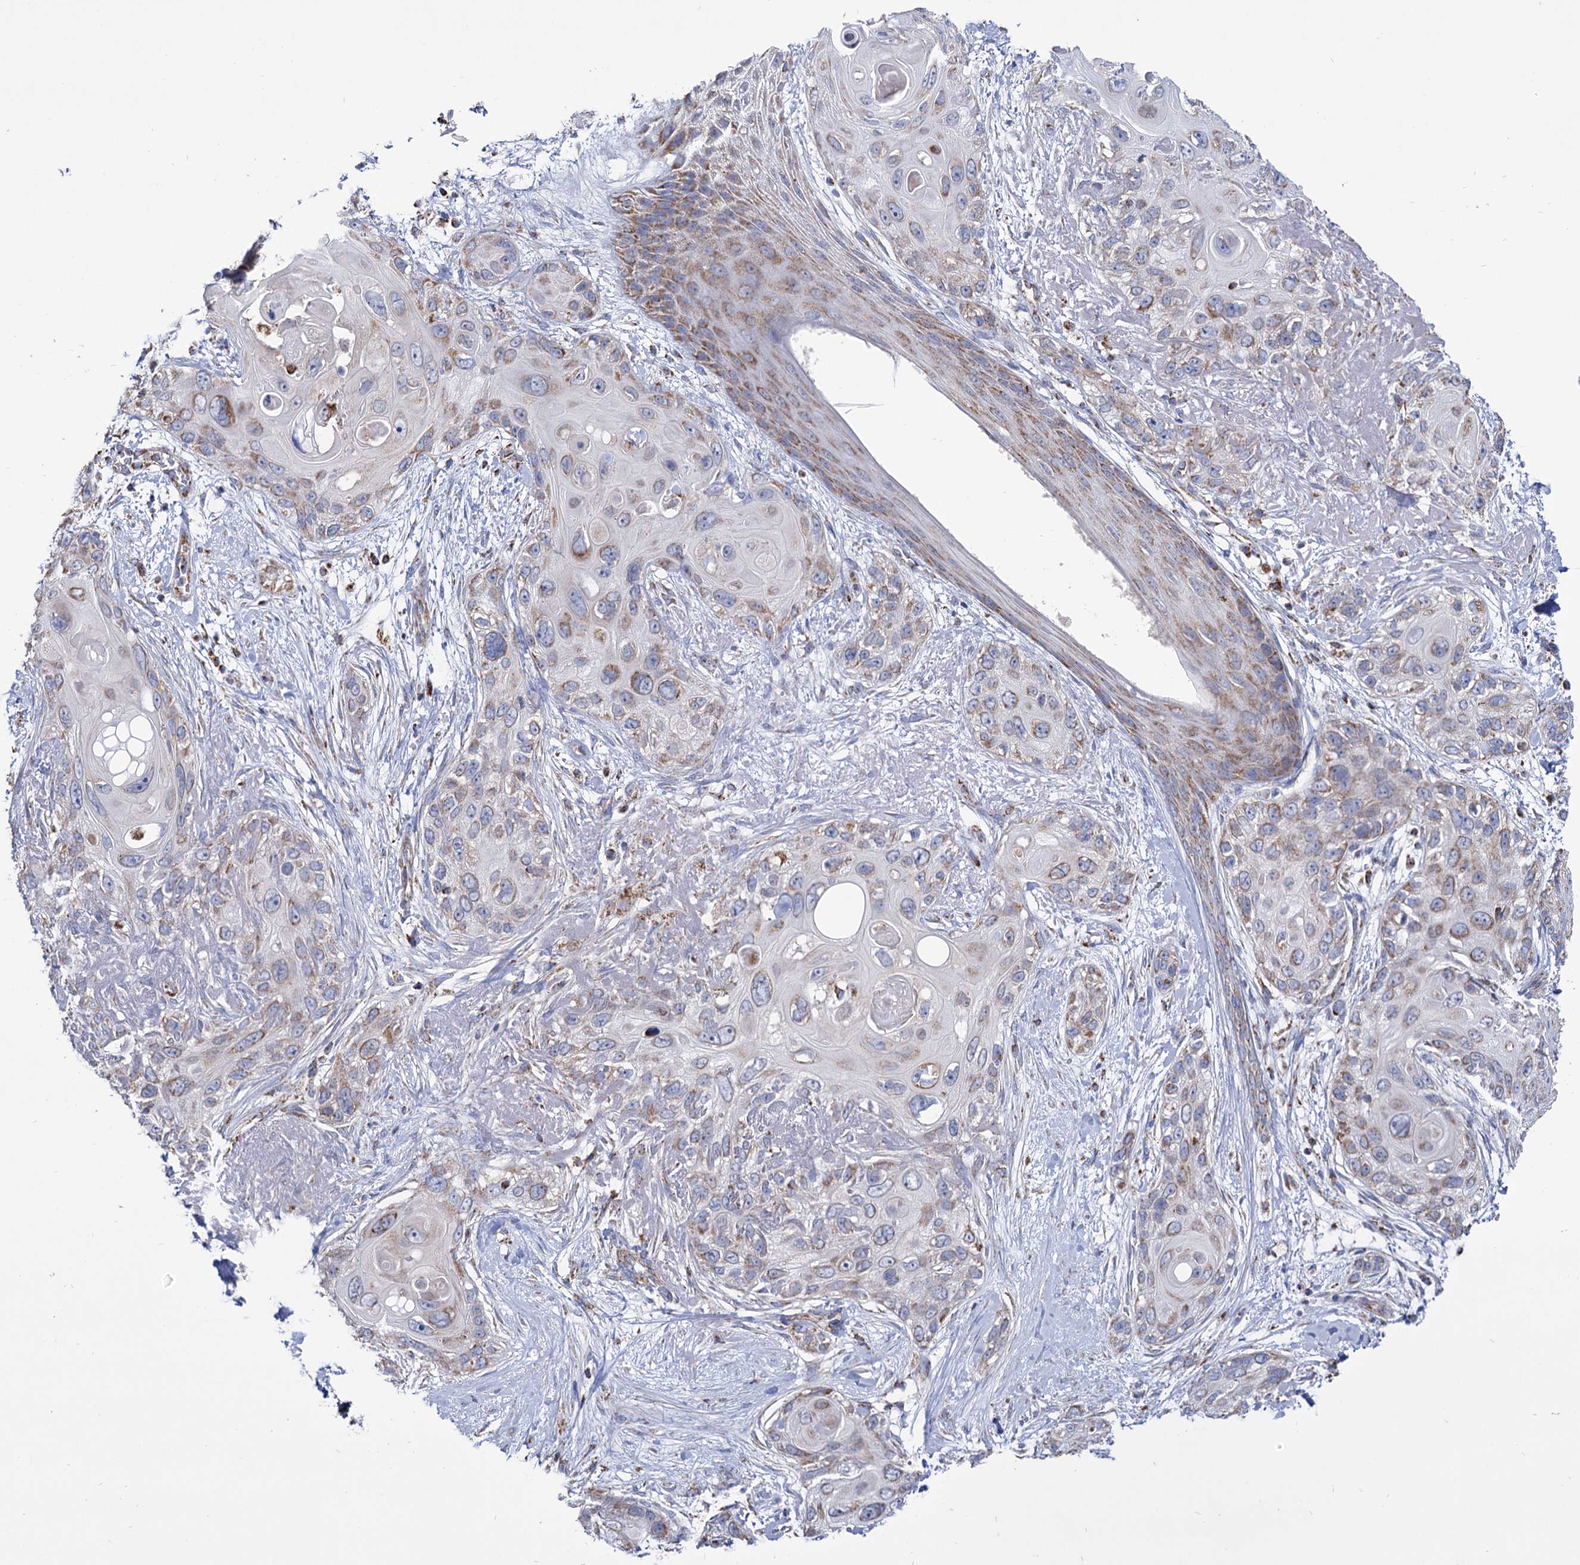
{"staining": {"intensity": "moderate", "quantity": "25%-75%", "location": "cytoplasmic/membranous"}, "tissue": "skin cancer", "cell_type": "Tumor cells", "image_type": "cancer", "snomed": [{"axis": "morphology", "description": "Normal tissue, NOS"}, {"axis": "morphology", "description": "Squamous cell carcinoma, NOS"}, {"axis": "topography", "description": "Skin"}], "caption": "A high-resolution image shows immunohistochemistry staining of skin cancer (squamous cell carcinoma), which reveals moderate cytoplasmic/membranous expression in about 25%-75% of tumor cells. (Brightfield microscopy of DAB IHC at high magnification).", "gene": "ABHD10", "patient": {"sex": "male", "age": 72}}